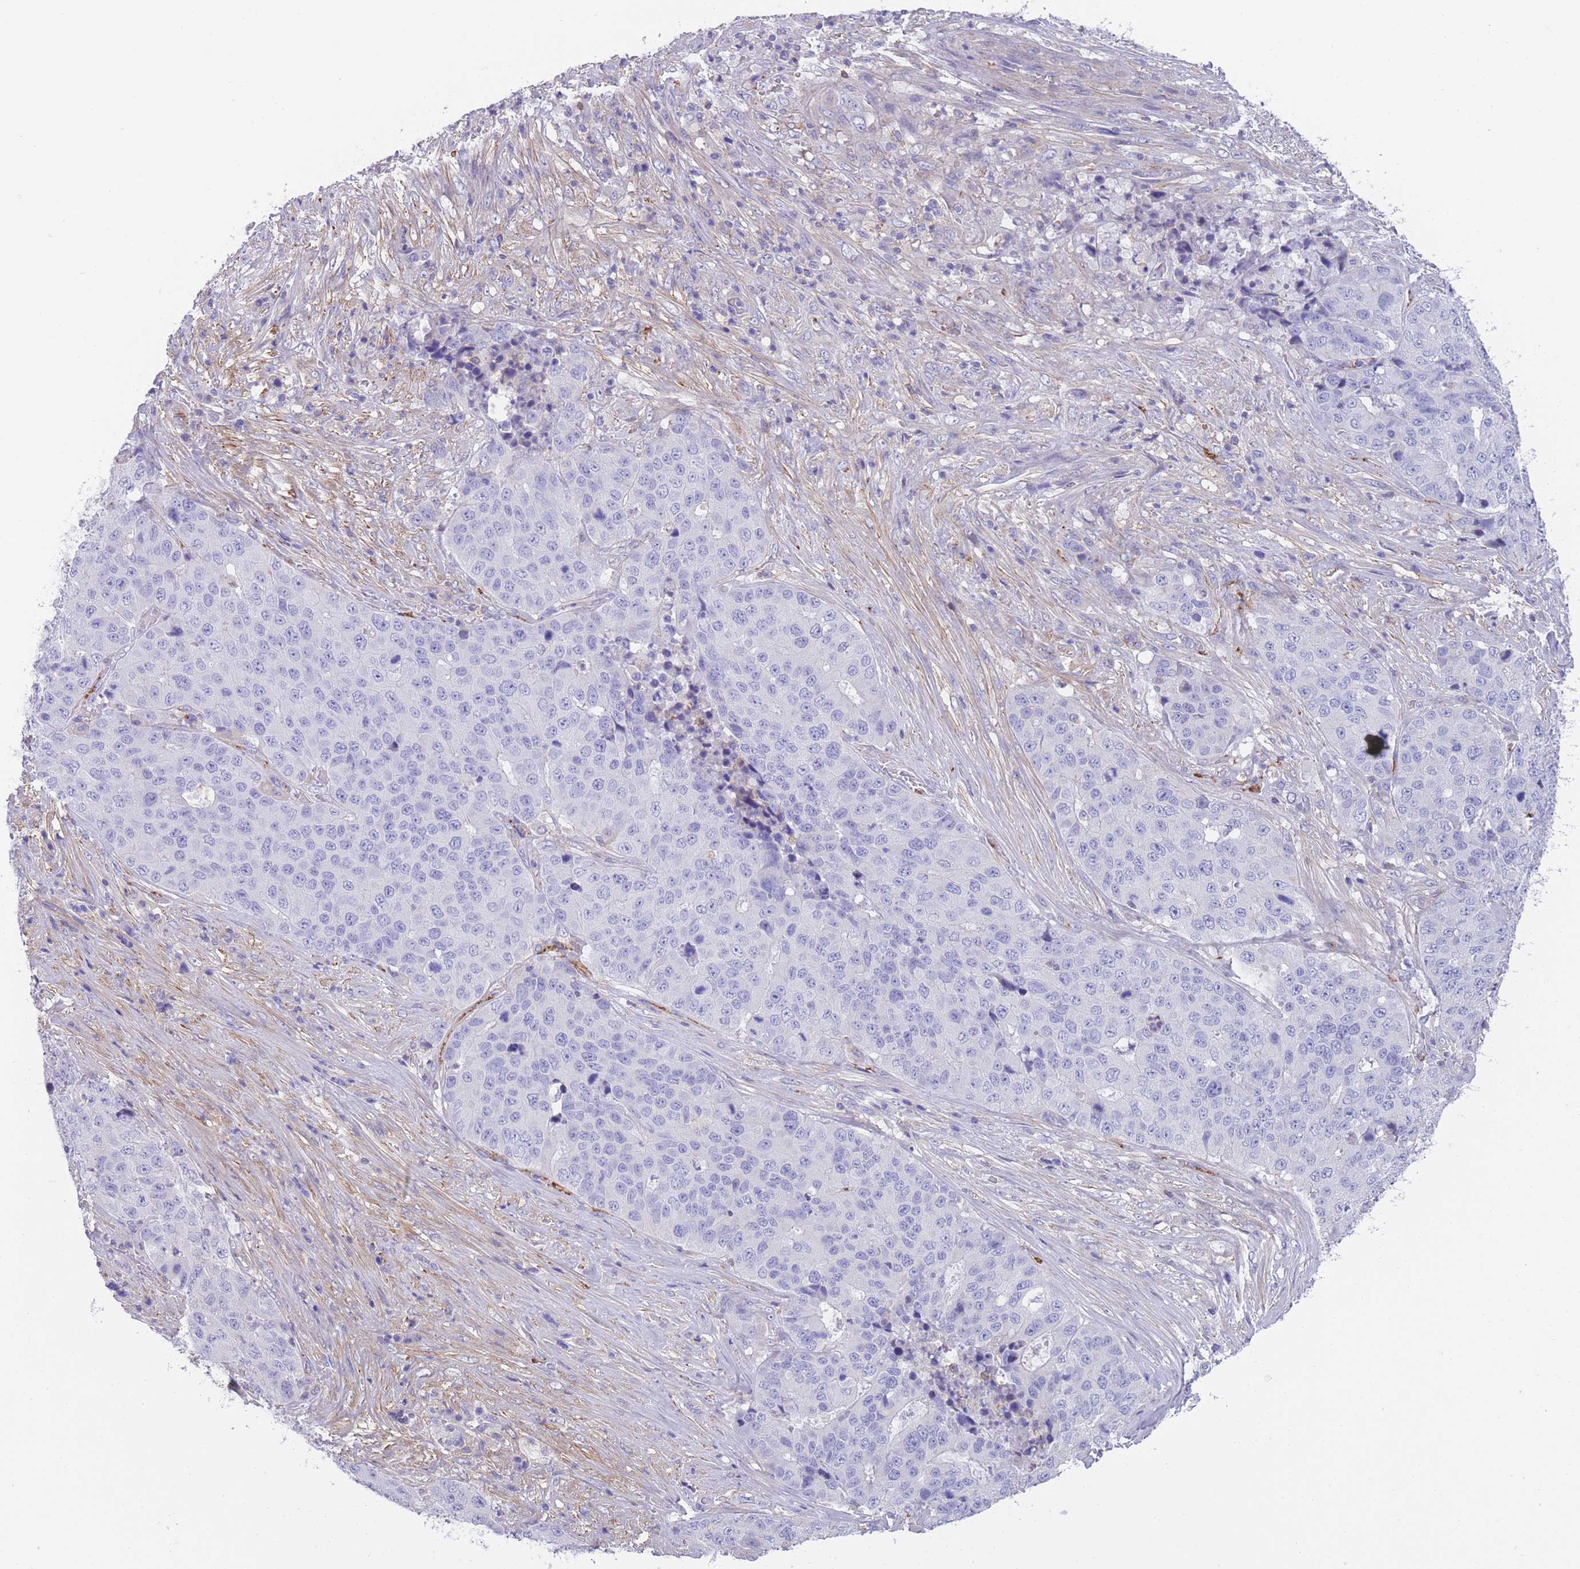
{"staining": {"intensity": "negative", "quantity": "none", "location": "none"}, "tissue": "stomach cancer", "cell_type": "Tumor cells", "image_type": "cancer", "snomed": [{"axis": "morphology", "description": "Adenocarcinoma, NOS"}, {"axis": "topography", "description": "Stomach"}], "caption": "DAB (3,3'-diaminobenzidine) immunohistochemical staining of stomach cancer (adenocarcinoma) reveals no significant expression in tumor cells. Nuclei are stained in blue.", "gene": "LDB3", "patient": {"sex": "male", "age": 71}}